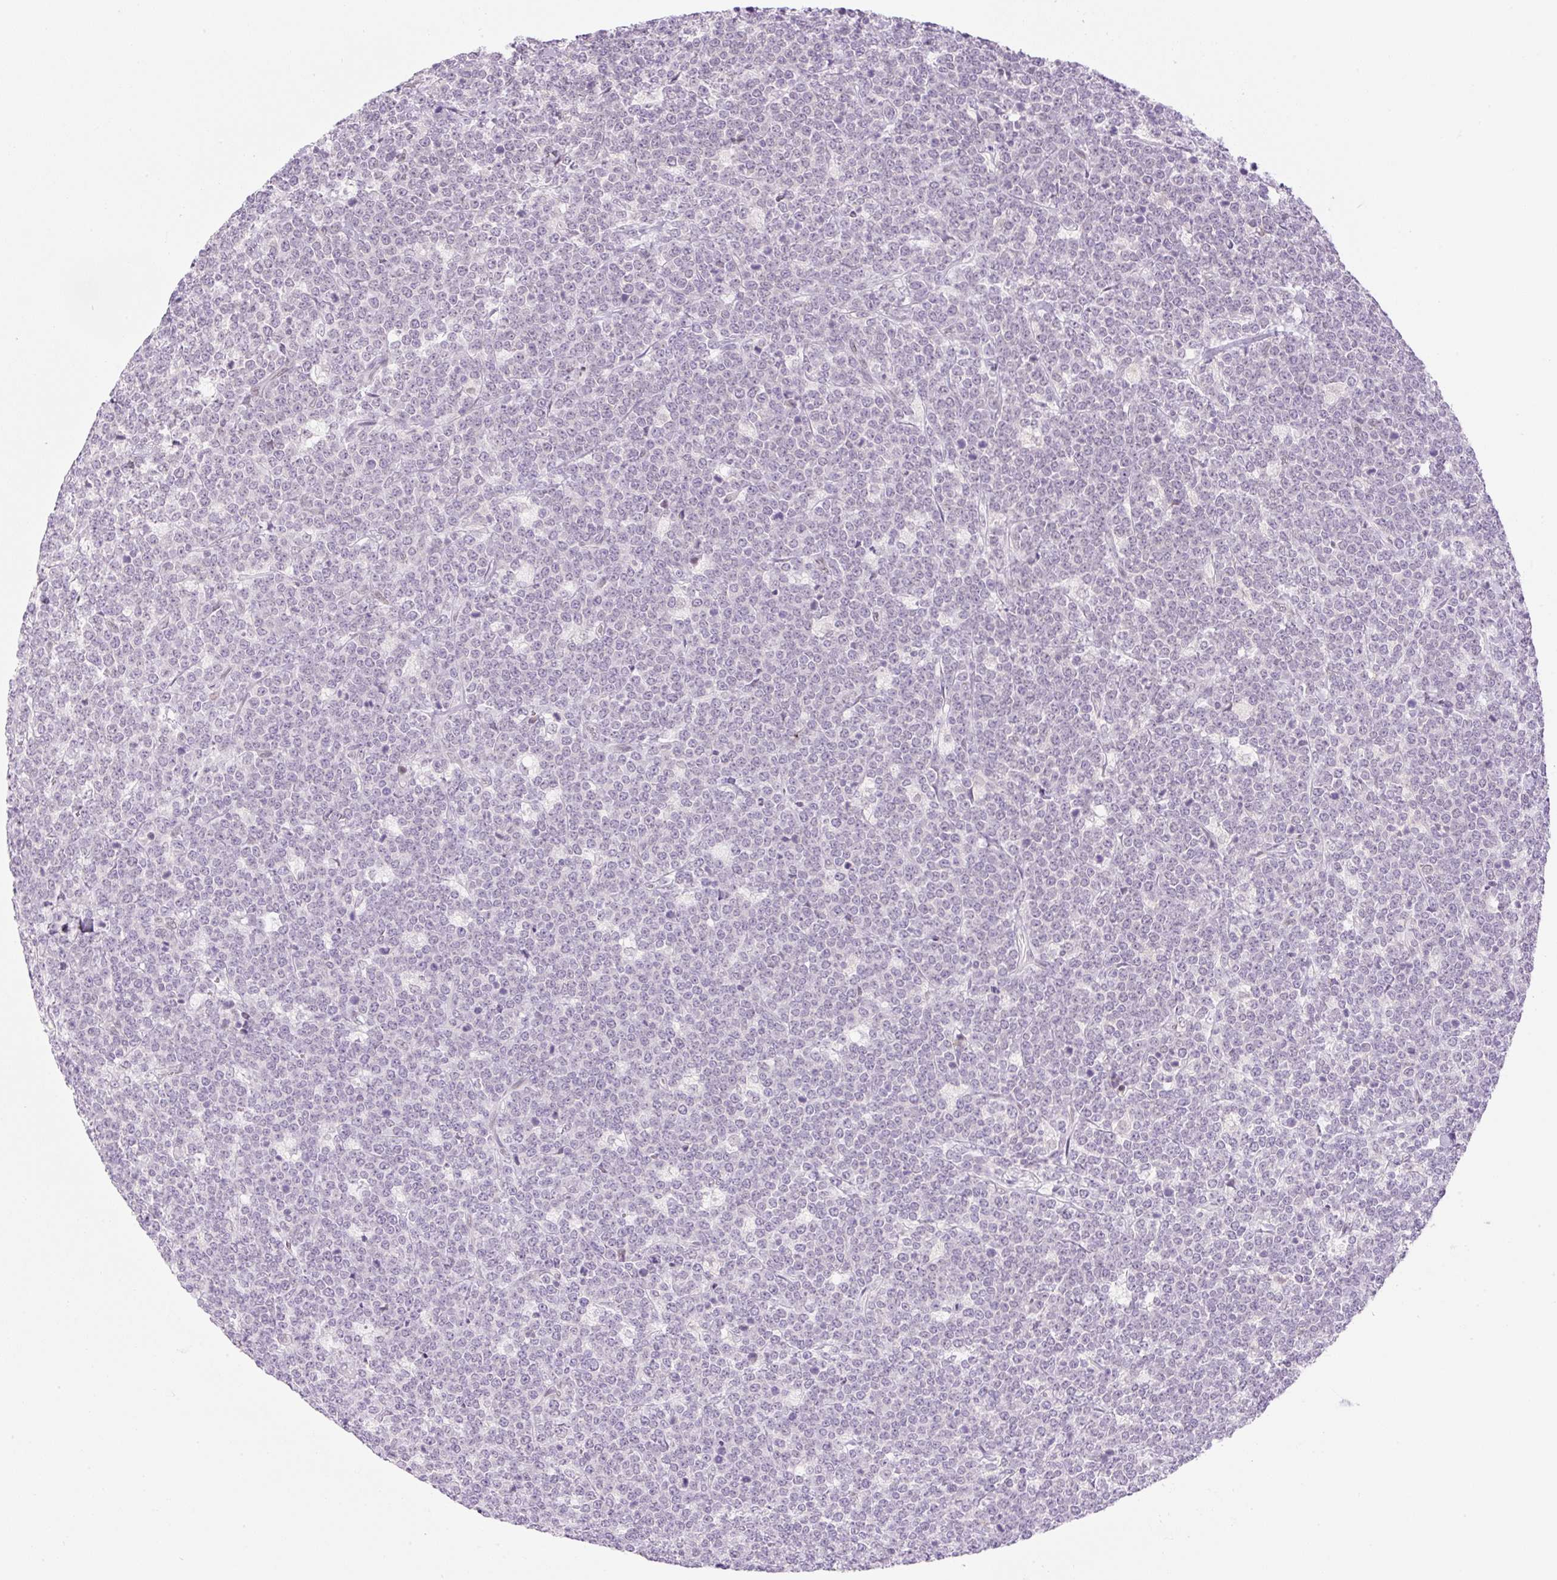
{"staining": {"intensity": "negative", "quantity": "none", "location": "none"}, "tissue": "lymphoma", "cell_type": "Tumor cells", "image_type": "cancer", "snomed": [{"axis": "morphology", "description": "Malignant lymphoma, non-Hodgkin's type, High grade"}, {"axis": "topography", "description": "Small intestine"}, {"axis": "topography", "description": "Colon"}], "caption": "The histopathology image exhibits no staining of tumor cells in high-grade malignant lymphoma, non-Hodgkin's type.", "gene": "SYNE3", "patient": {"sex": "male", "age": 8}}